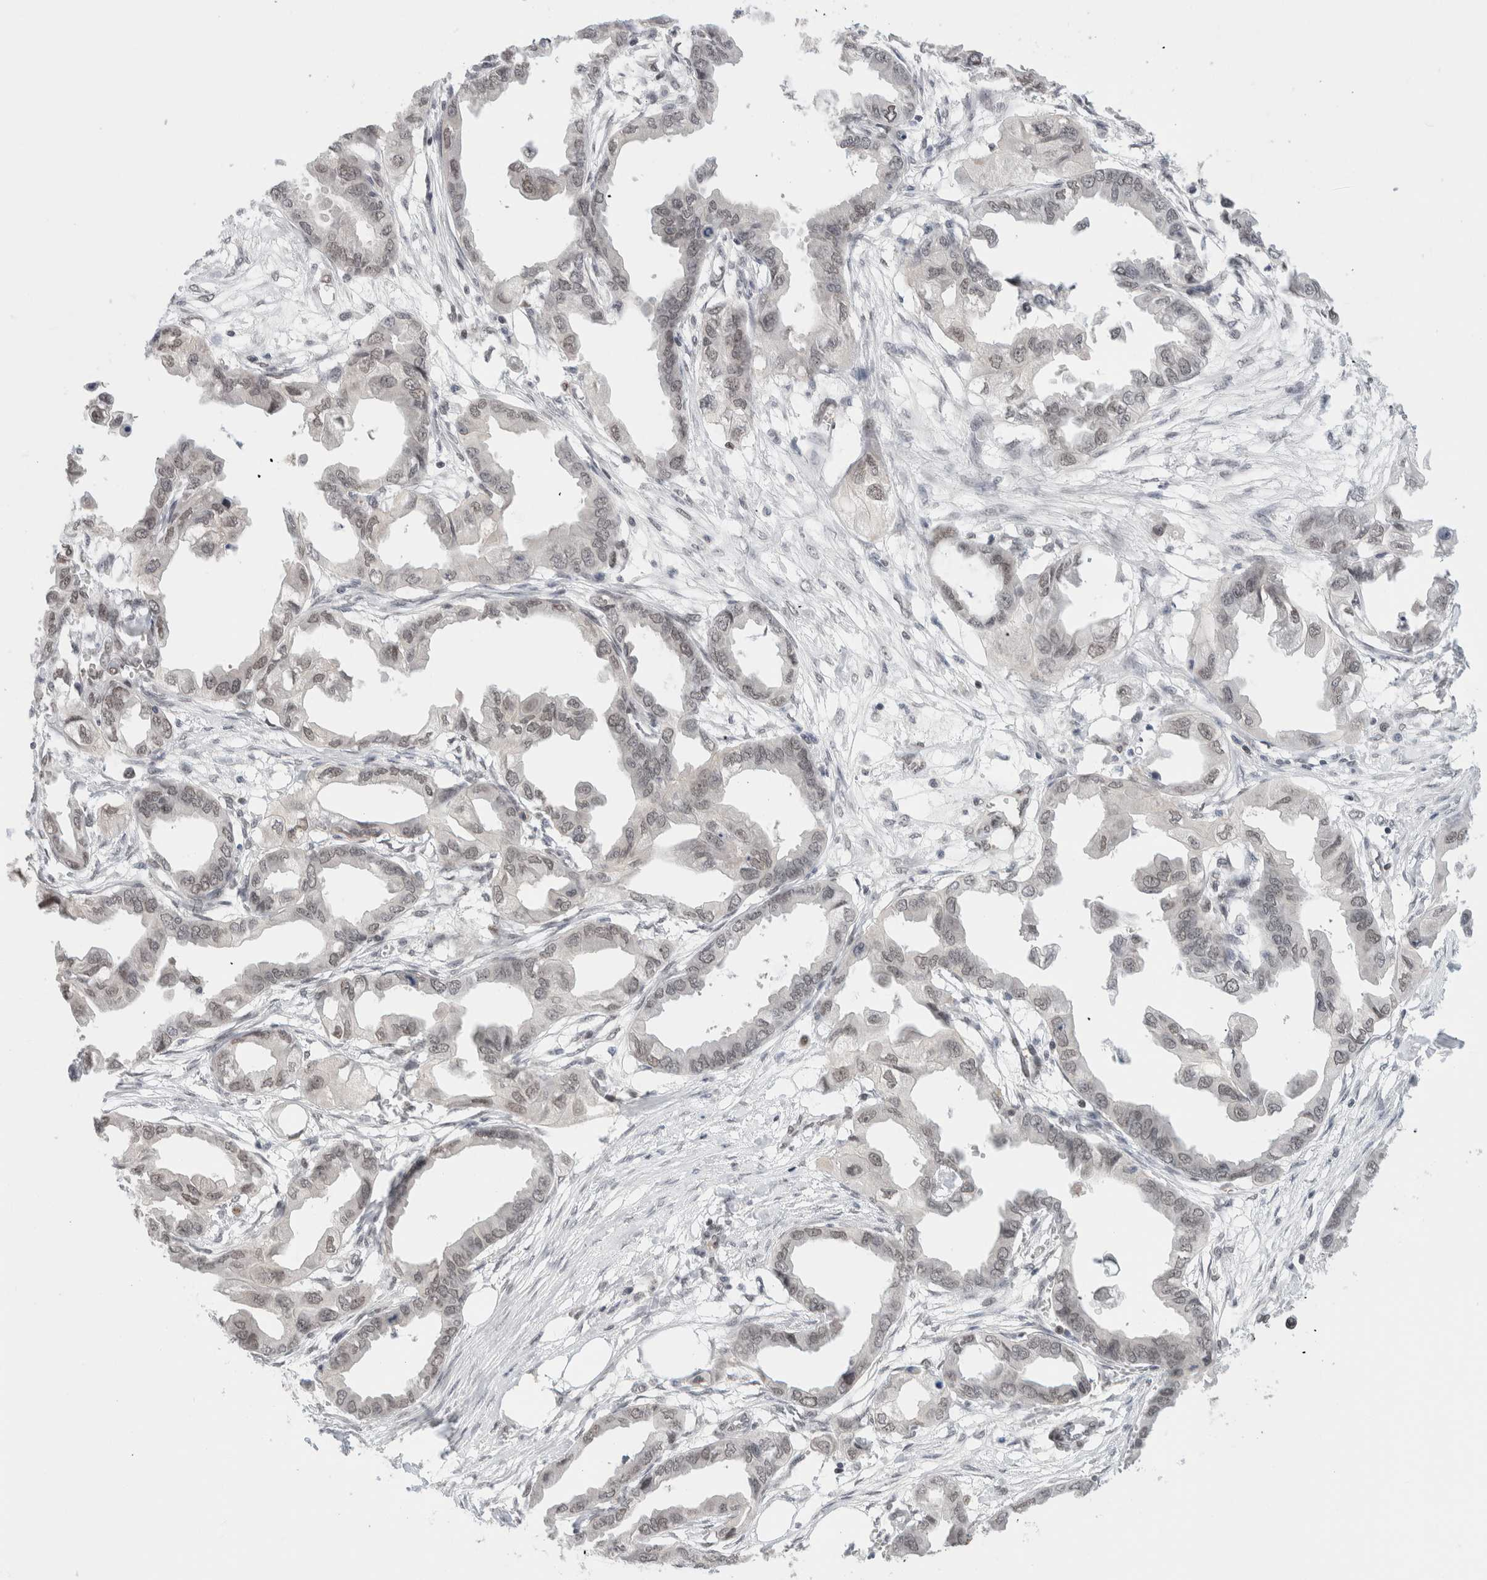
{"staining": {"intensity": "weak", "quantity": "<25%", "location": "nuclear"}, "tissue": "endometrial cancer", "cell_type": "Tumor cells", "image_type": "cancer", "snomed": [{"axis": "morphology", "description": "Adenocarcinoma, NOS"}, {"axis": "morphology", "description": "Adenocarcinoma, metastatic, NOS"}, {"axis": "topography", "description": "Adipose tissue"}, {"axis": "topography", "description": "Endometrium"}], "caption": "The photomicrograph reveals no staining of tumor cells in metastatic adenocarcinoma (endometrial). The staining is performed using DAB brown chromogen with nuclei counter-stained in using hematoxylin.", "gene": "GATAD2A", "patient": {"sex": "female", "age": 67}}